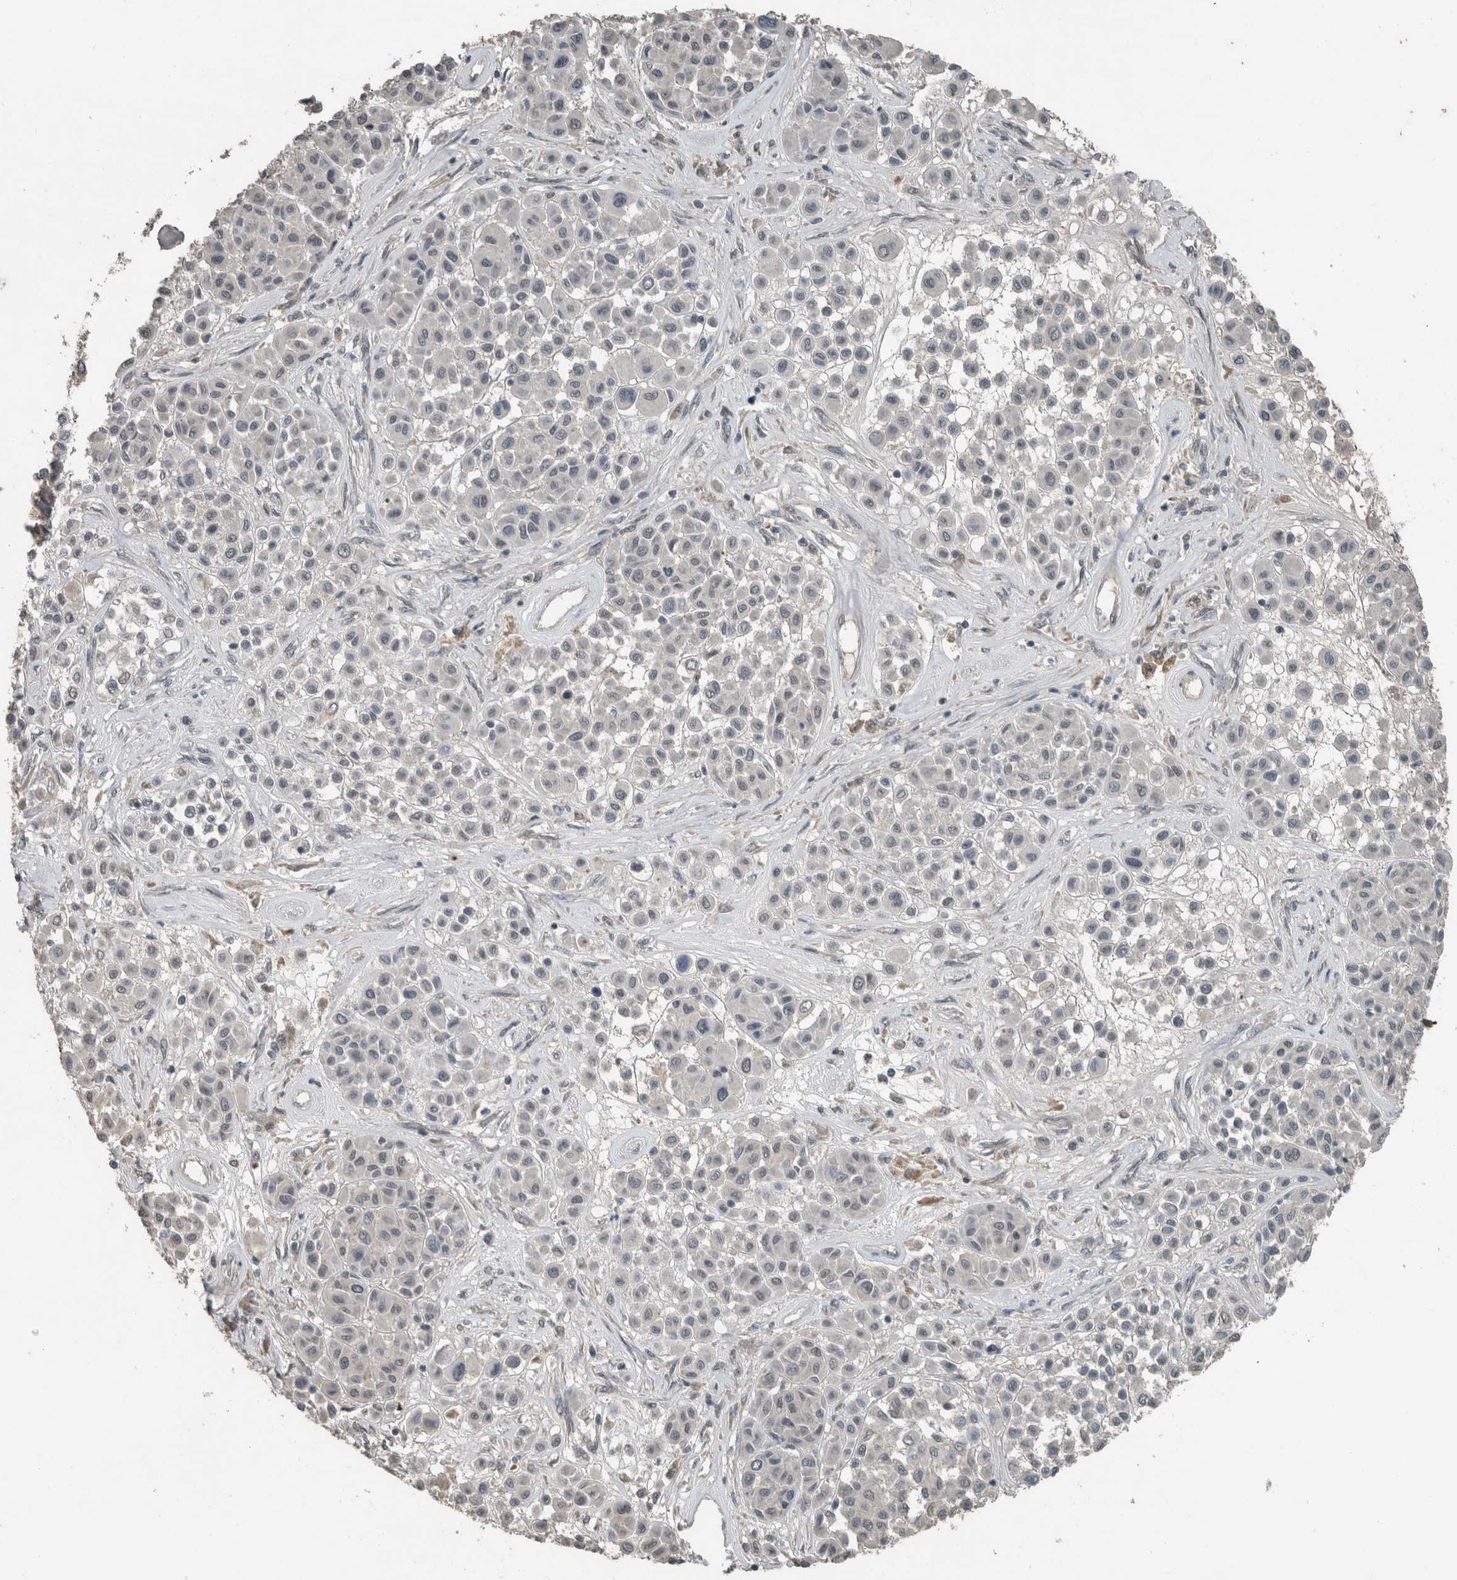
{"staining": {"intensity": "negative", "quantity": "none", "location": "none"}, "tissue": "melanoma", "cell_type": "Tumor cells", "image_type": "cancer", "snomed": [{"axis": "morphology", "description": "Malignant melanoma, Metastatic site"}, {"axis": "topography", "description": "Soft tissue"}], "caption": "Immunohistochemistry of human melanoma exhibits no positivity in tumor cells. (IHC, brightfield microscopy, high magnification).", "gene": "ZNF24", "patient": {"sex": "male", "age": 41}}